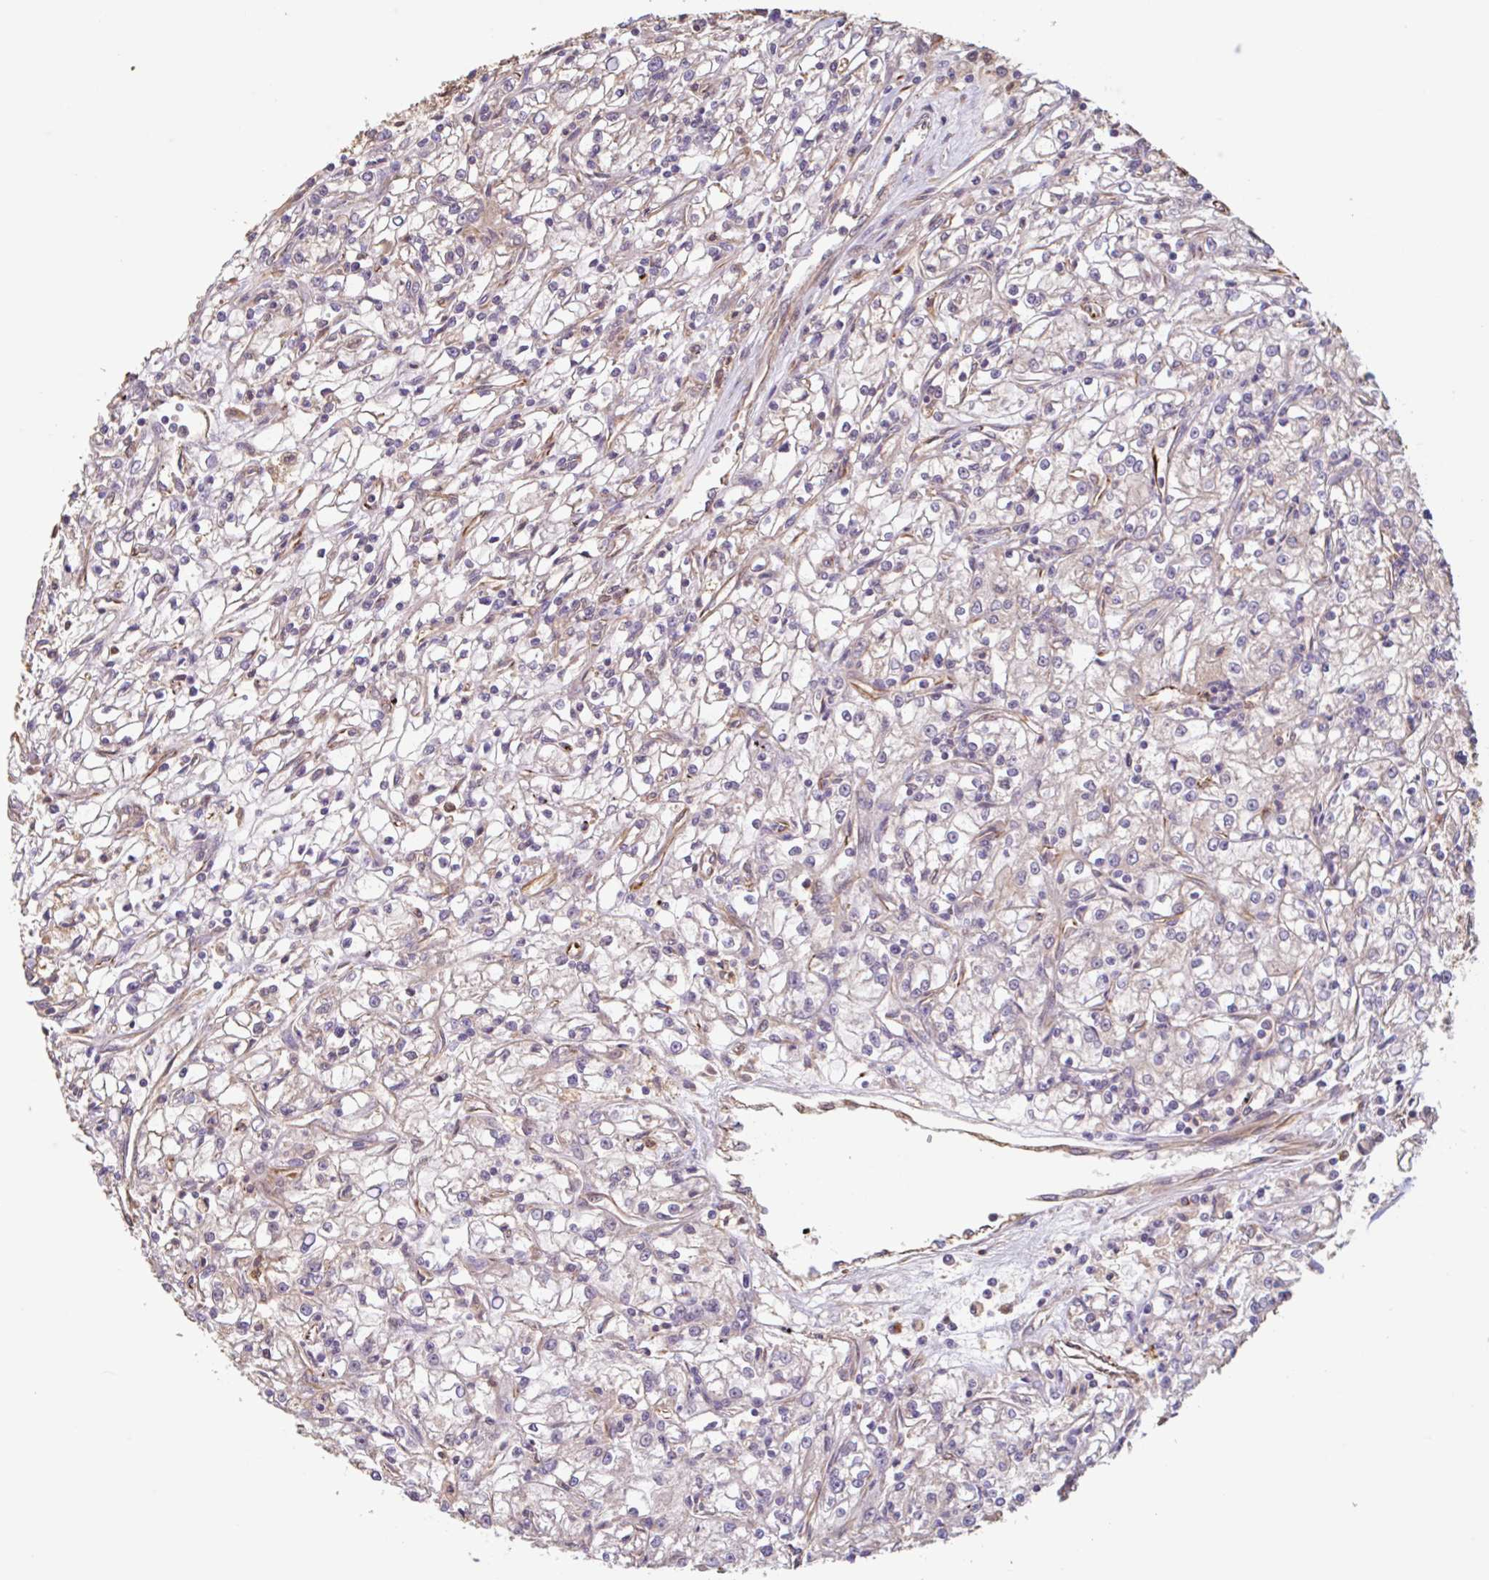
{"staining": {"intensity": "weak", "quantity": "25%-75%", "location": "cytoplasmic/membranous"}, "tissue": "renal cancer", "cell_type": "Tumor cells", "image_type": "cancer", "snomed": [{"axis": "morphology", "description": "Adenocarcinoma, NOS"}, {"axis": "topography", "description": "Kidney"}], "caption": "Protein expression analysis of human renal adenocarcinoma reveals weak cytoplasmic/membranous positivity in about 25%-75% of tumor cells. (Brightfield microscopy of DAB IHC at high magnification).", "gene": "ZNF790", "patient": {"sex": "female", "age": 59}}